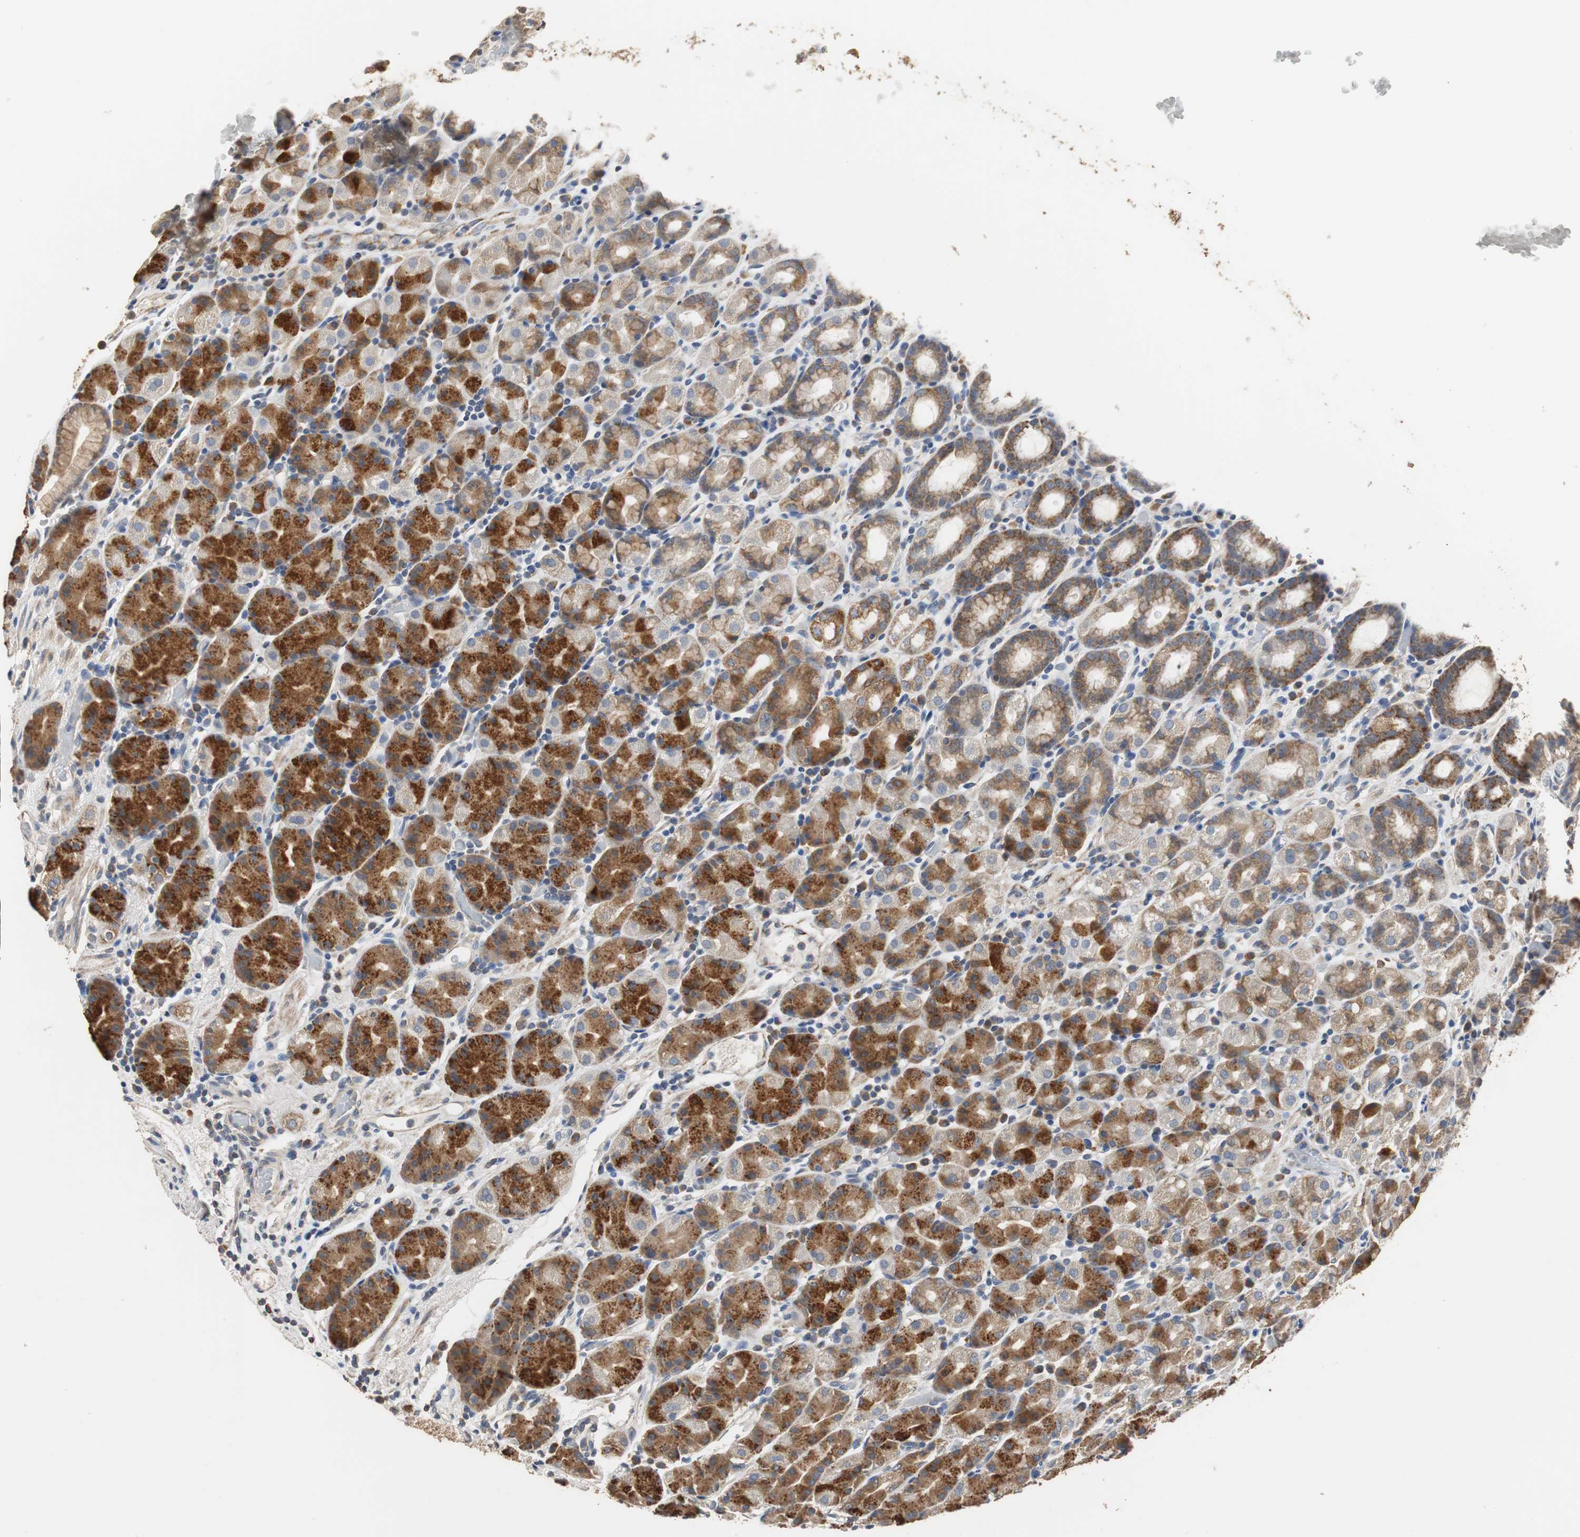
{"staining": {"intensity": "strong", "quantity": "25%-75%", "location": "cytoplasmic/membranous"}, "tissue": "stomach", "cell_type": "Glandular cells", "image_type": "normal", "snomed": [{"axis": "morphology", "description": "Normal tissue, NOS"}, {"axis": "topography", "description": "Stomach, upper"}], "caption": "Immunohistochemistry (IHC) (DAB (3,3'-diaminobenzidine)) staining of unremarkable human stomach displays strong cytoplasmic/membranous protein positivity in approximately 25%-75% of glandular cells.", "gene": "HMGCL", "patient": {"sex": "male", "age": 68}}